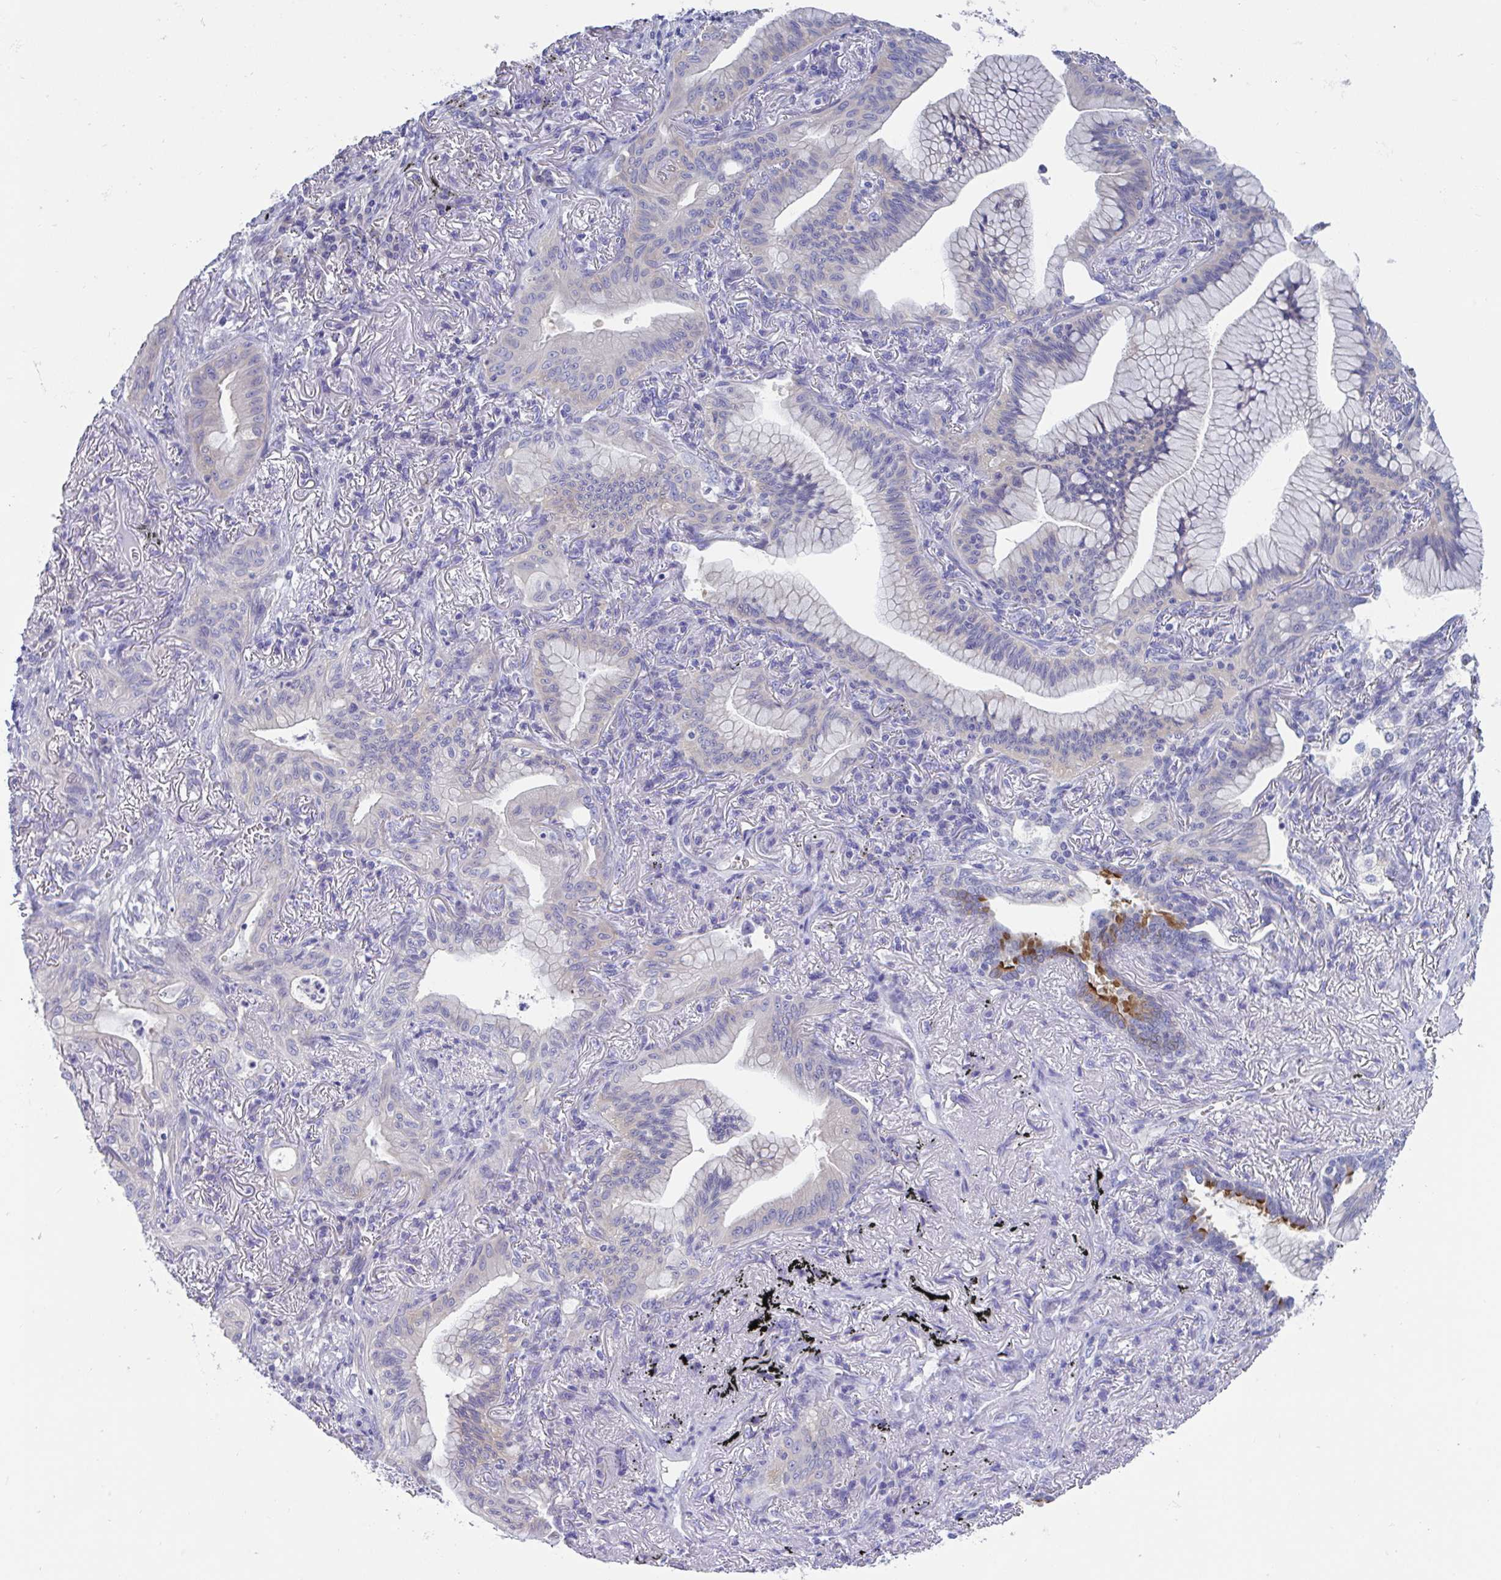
{"staining": {"intensity": "negative", "quantity": "none", "location": "none"}, "tissue": "lung cancer", "cell_type": "Tumor cells", "image_type": "cancer", "snomed": [{"axis": "morphology", "description": "Adenocarcinoma, NOS"}, {"axis": "topography", "description": "Lung"}], "caption": "The micrograph exhibits no significant expression in tumor cells of lung cancer (adenocarcinoma).", "gene": "TTC30B", "patient": {"sex": "male", "age": 77}}